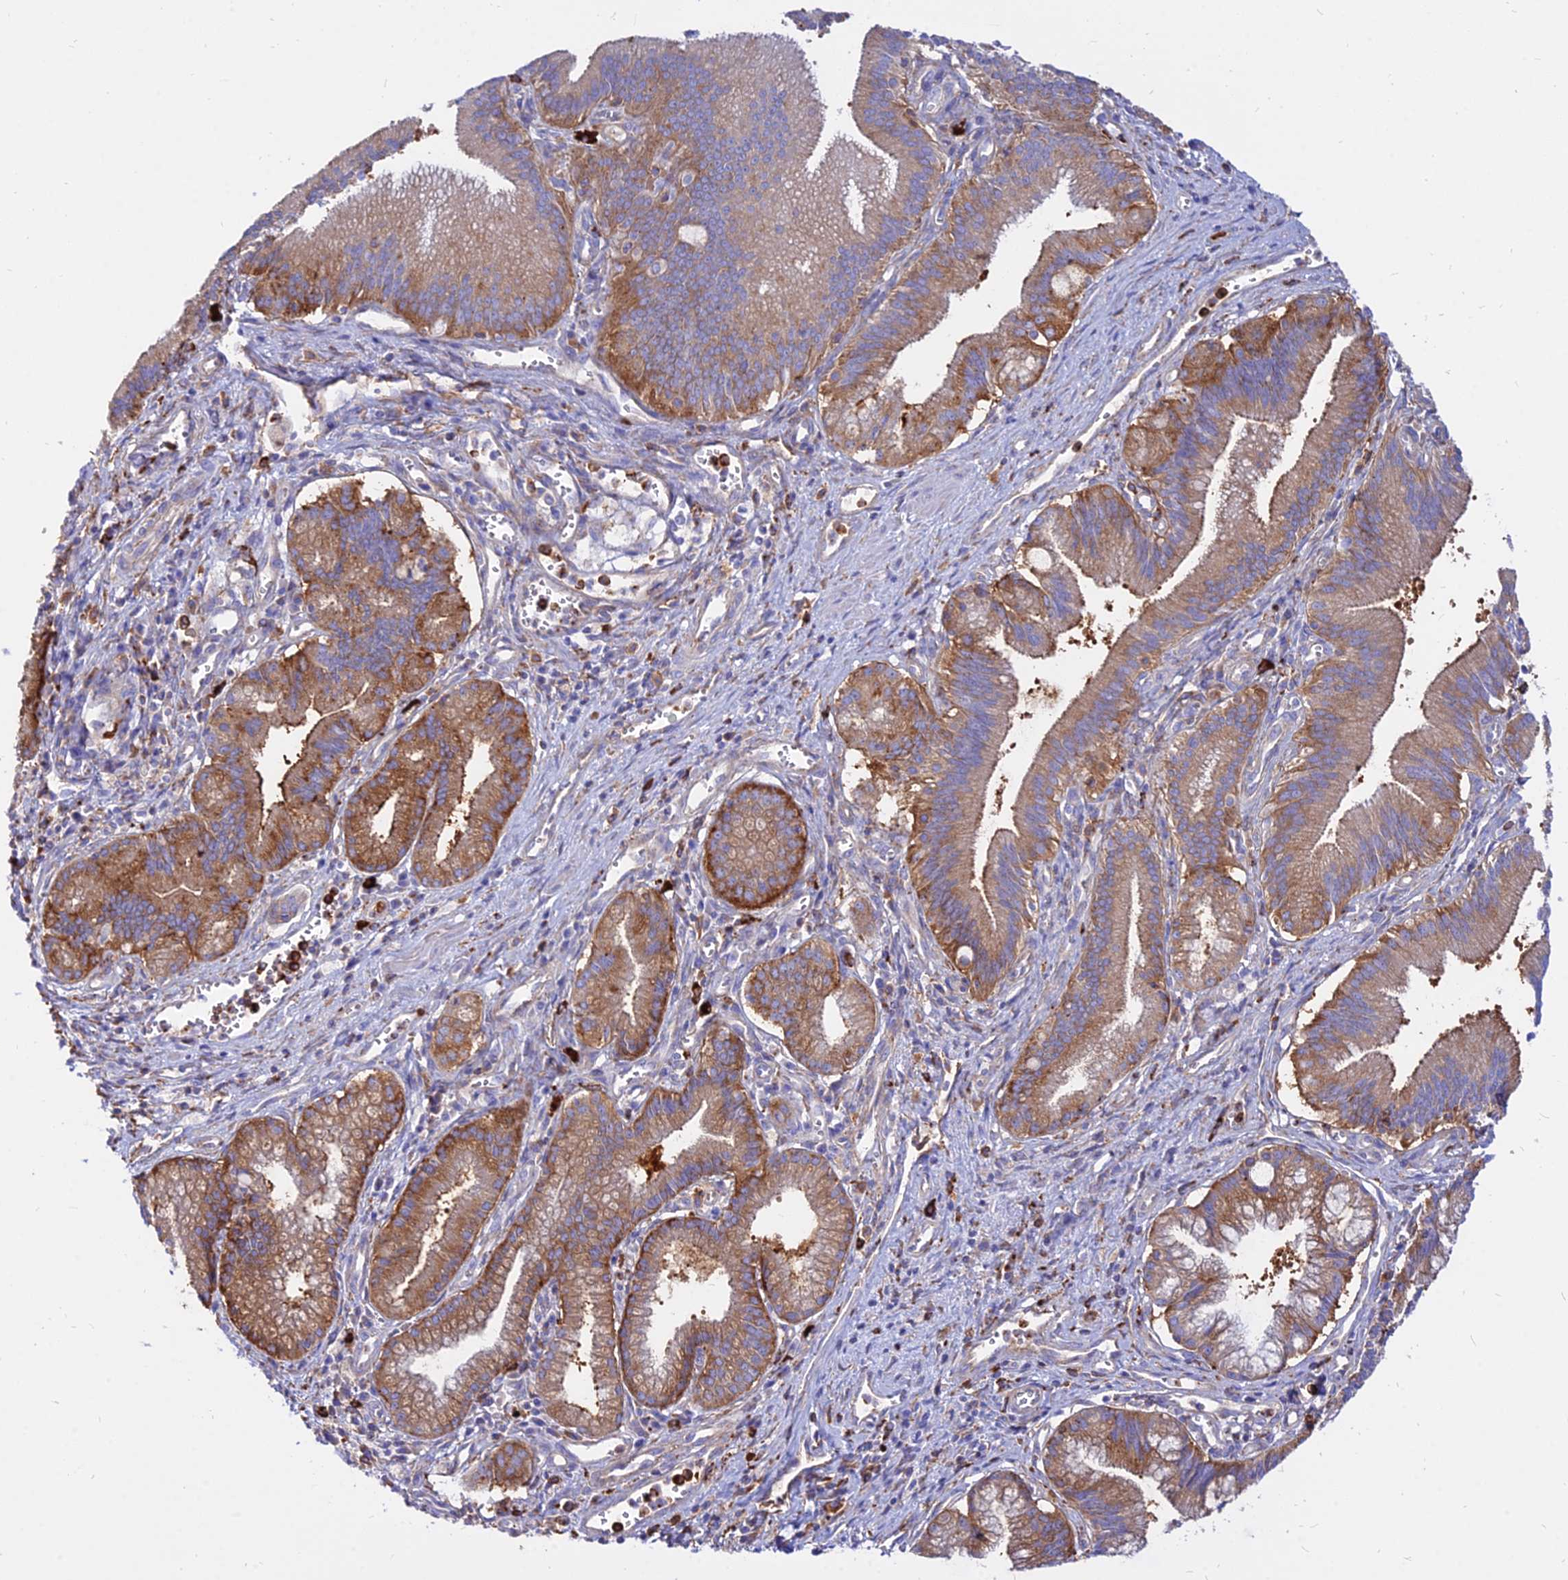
{"staining": {"intensity": "strong", "quantity": ">75%", "location": "cytoplasmic/membranous"}, "tissue": "pancreatic cancer", "cell_type": "Tumor cells", "image_type": "cancer", "snomed": [{"axis": "morphology", "description": "Adenocarcinoma, NOS"}, {"axis": "topography", "description": "Pancreas"}], "caption": "IHC of pancreatic cancer exhibits high levels of strong cytoplasmic/membranous positivity in approximately >75% of tumor cells. (DAB (3,3'-diaminobenzidine) = brown stain, brightfield microscopy at high magnification).", "gene": "AGTRAP", "patient": {"sex": "male", "age": 78}}